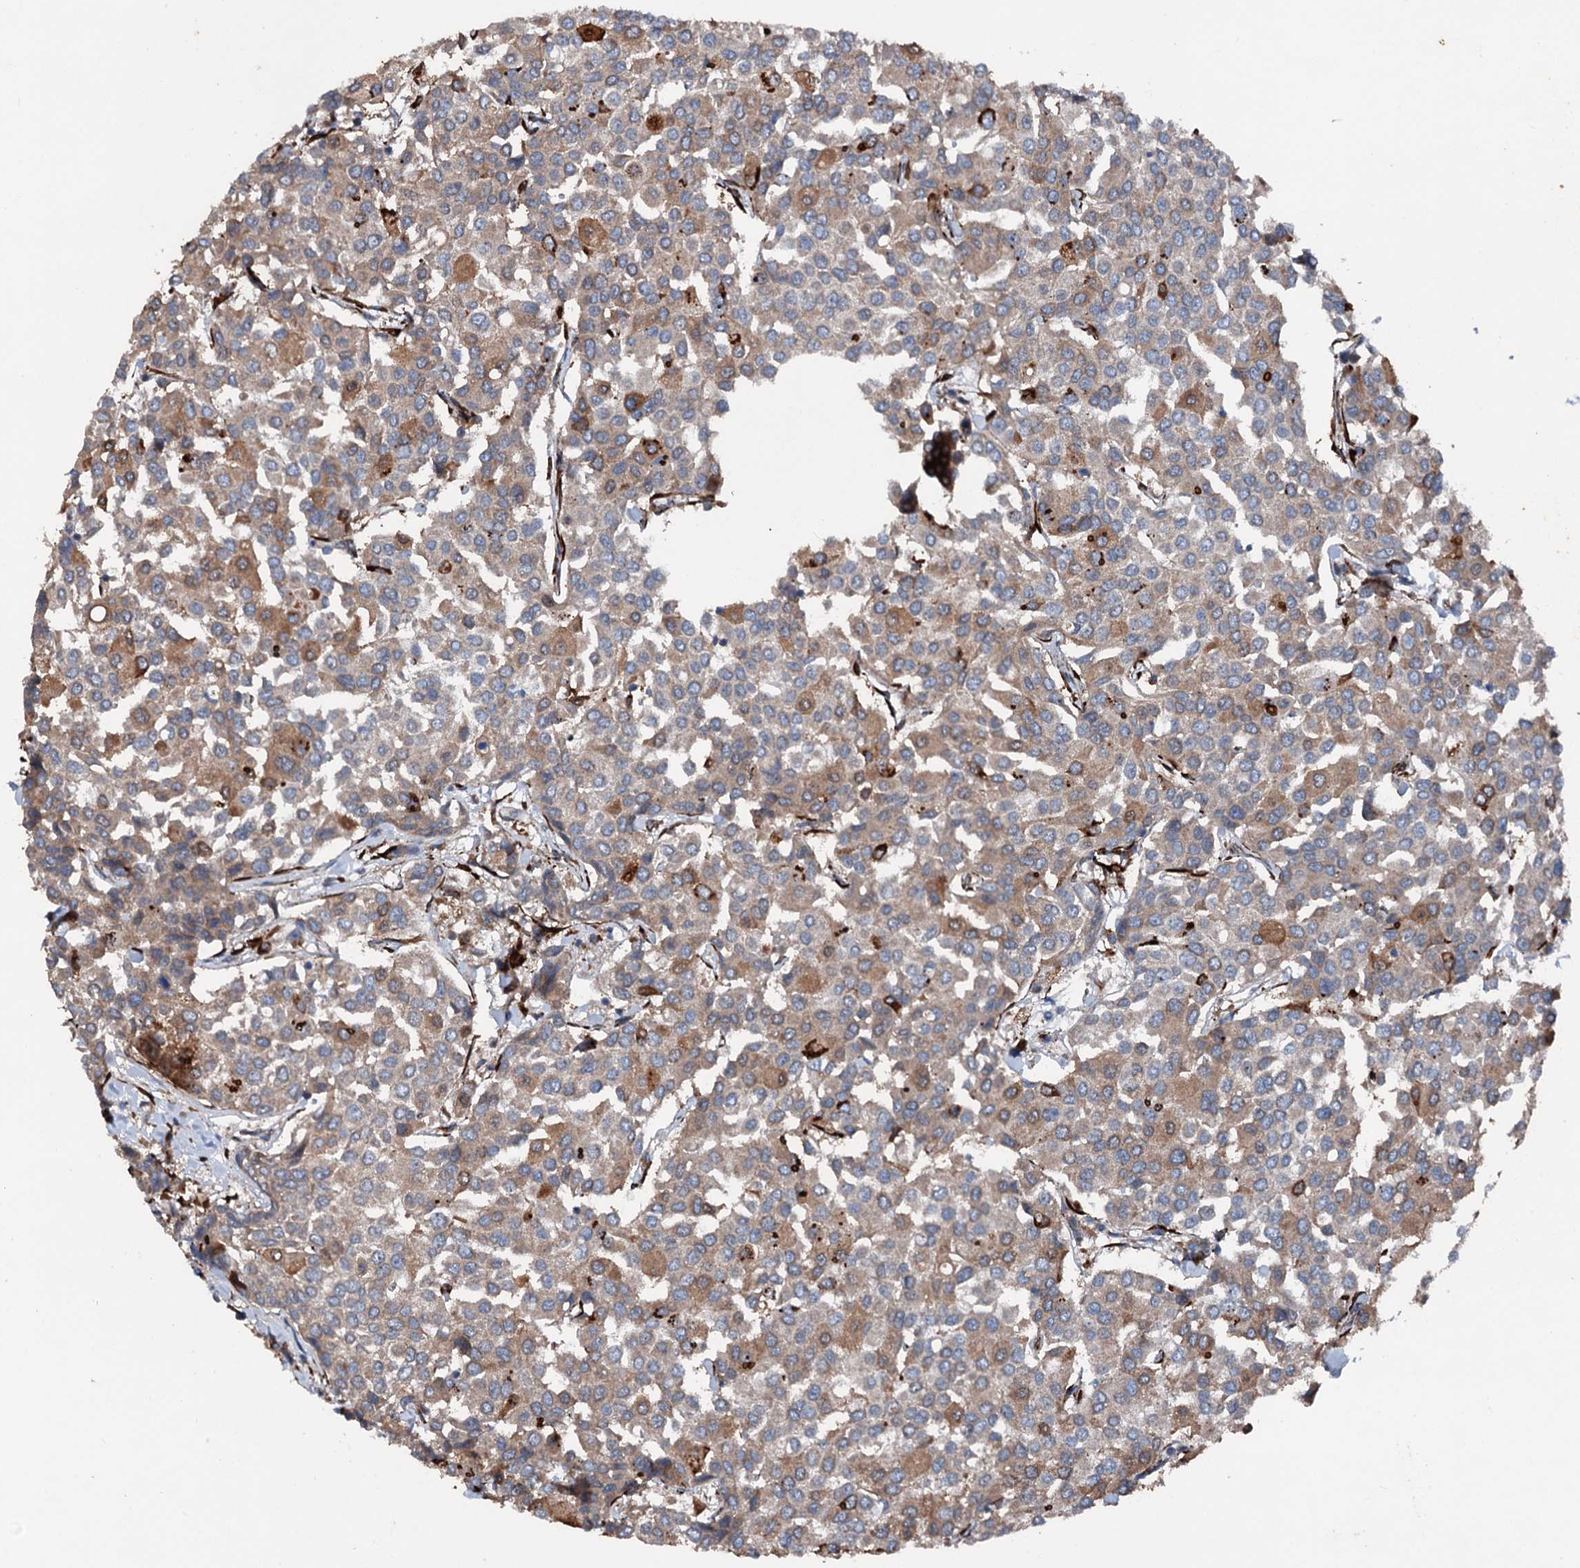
{"staining": {"intensity": "moderate", "quantity": ">75%", "location": "cytoplasmic/membranous"}, "tissue": "breast cancer", "cell_type": "Tumor cells", "image_type": "cancer", "snomed": [{"axis": "morphology", "description": "Duct carcinoma"}, {"axis": "topography", "description": "Breast"}], "caption": "Protein staining of breast cancer tissue demonstrates moderate cytoplasmic/membranous staining in approximately >75% of tumor cells. (DAB (3,3'-diaminobenzidine) = brown stain, brightfield microscopy at high magnification).", "gene": "DDIAS", "patient": {"sex": "female", "age": 55}}